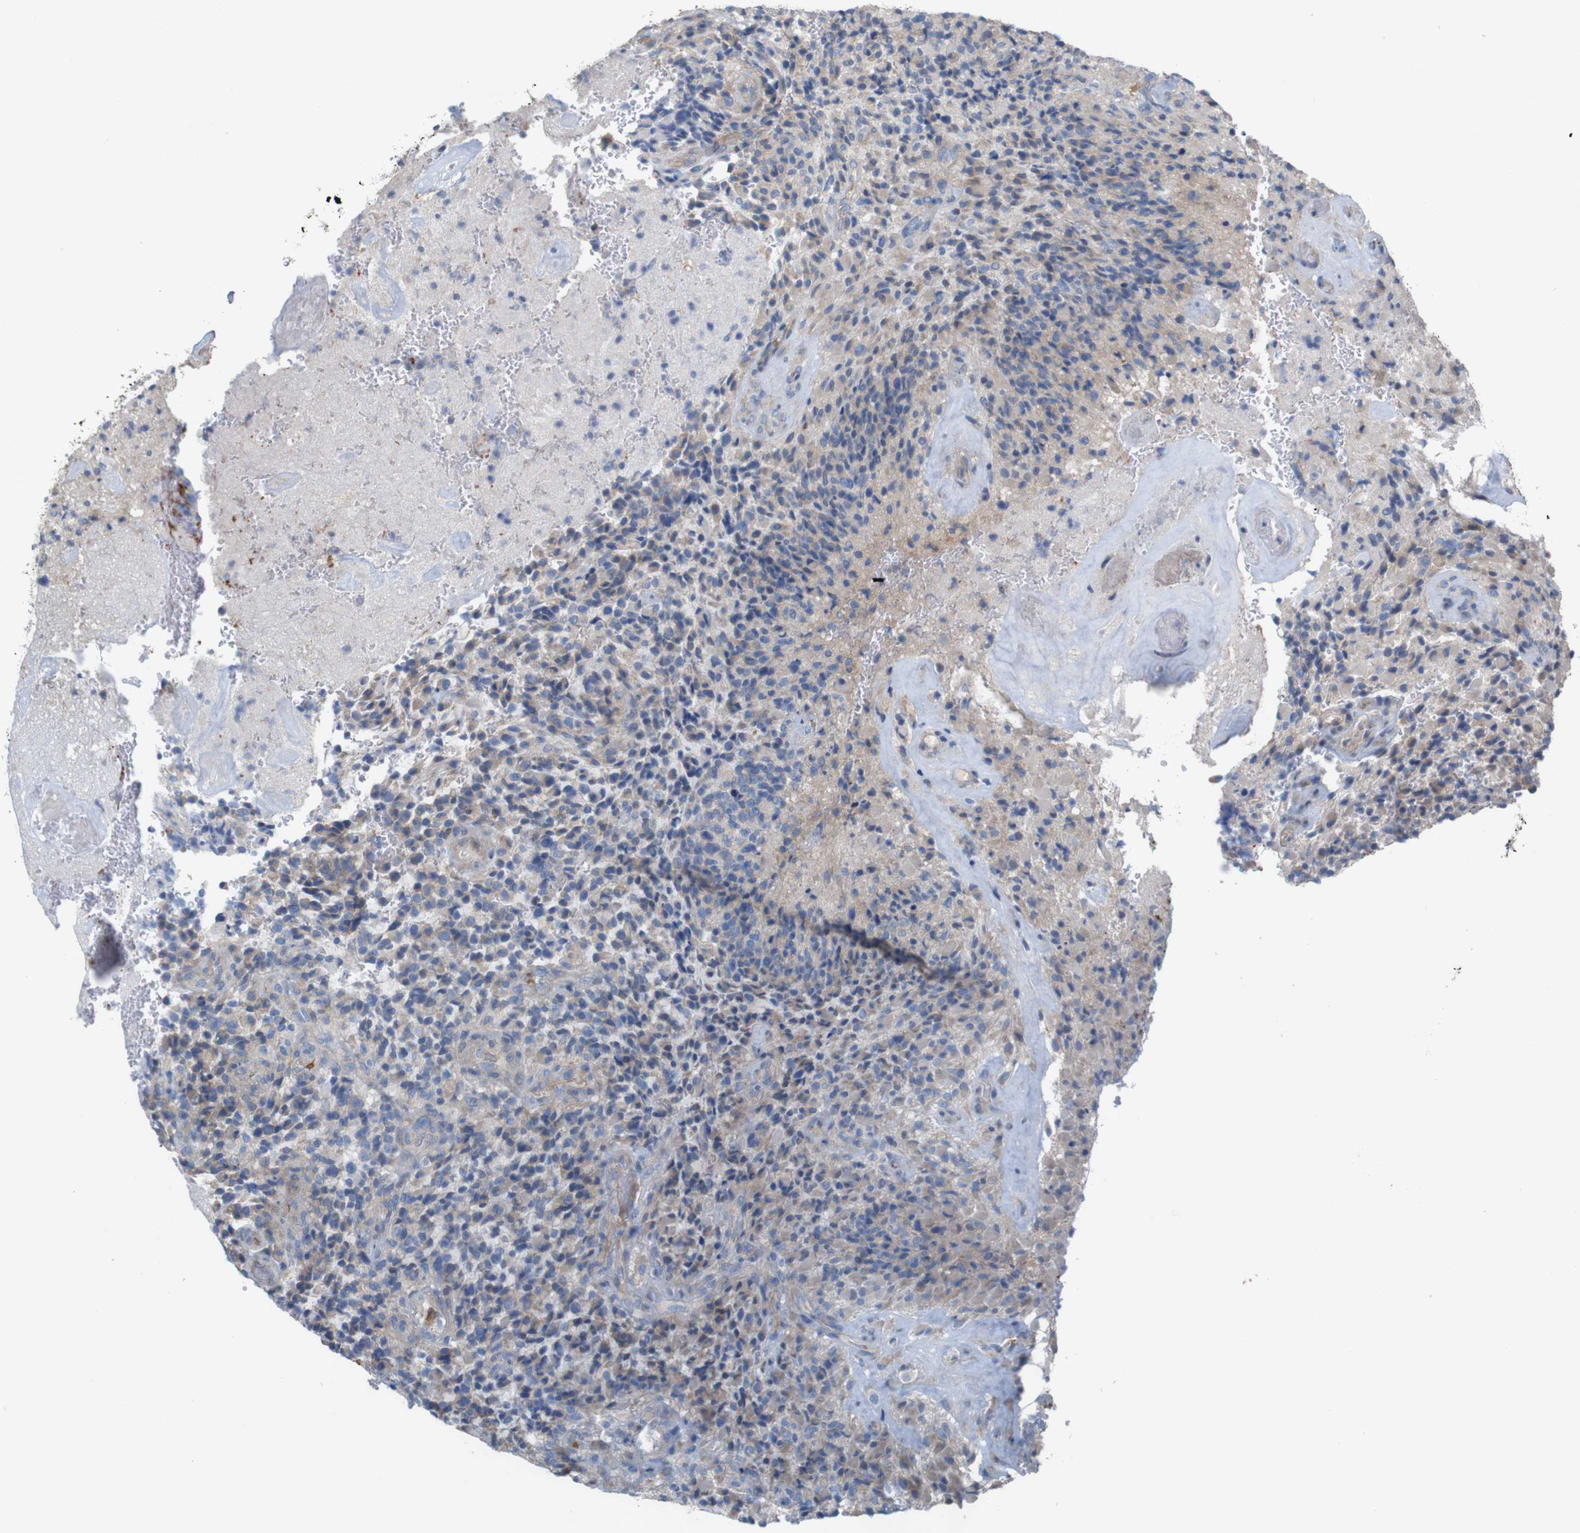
{"staining": {"intensity": "weak", "quantity": "25%-75%", "location": "cytoplasmic/membranous"}, "tissue": "glioma", "cell_type": "Tumor cells", "image_type": "cancer", "snomed": [{"axis": "morphology", "description": "Glioma, malignant, High grade"}, {"axis": "topography", "description": "Brain"}], "caption": "Brown immunohistochemical staining in glioma shows weak cytoplasmic/membranous positivity in about 25%-75% of tumor cells.", "gene": "MYEOV", "patient": {"sex": "male", "age": 71}}